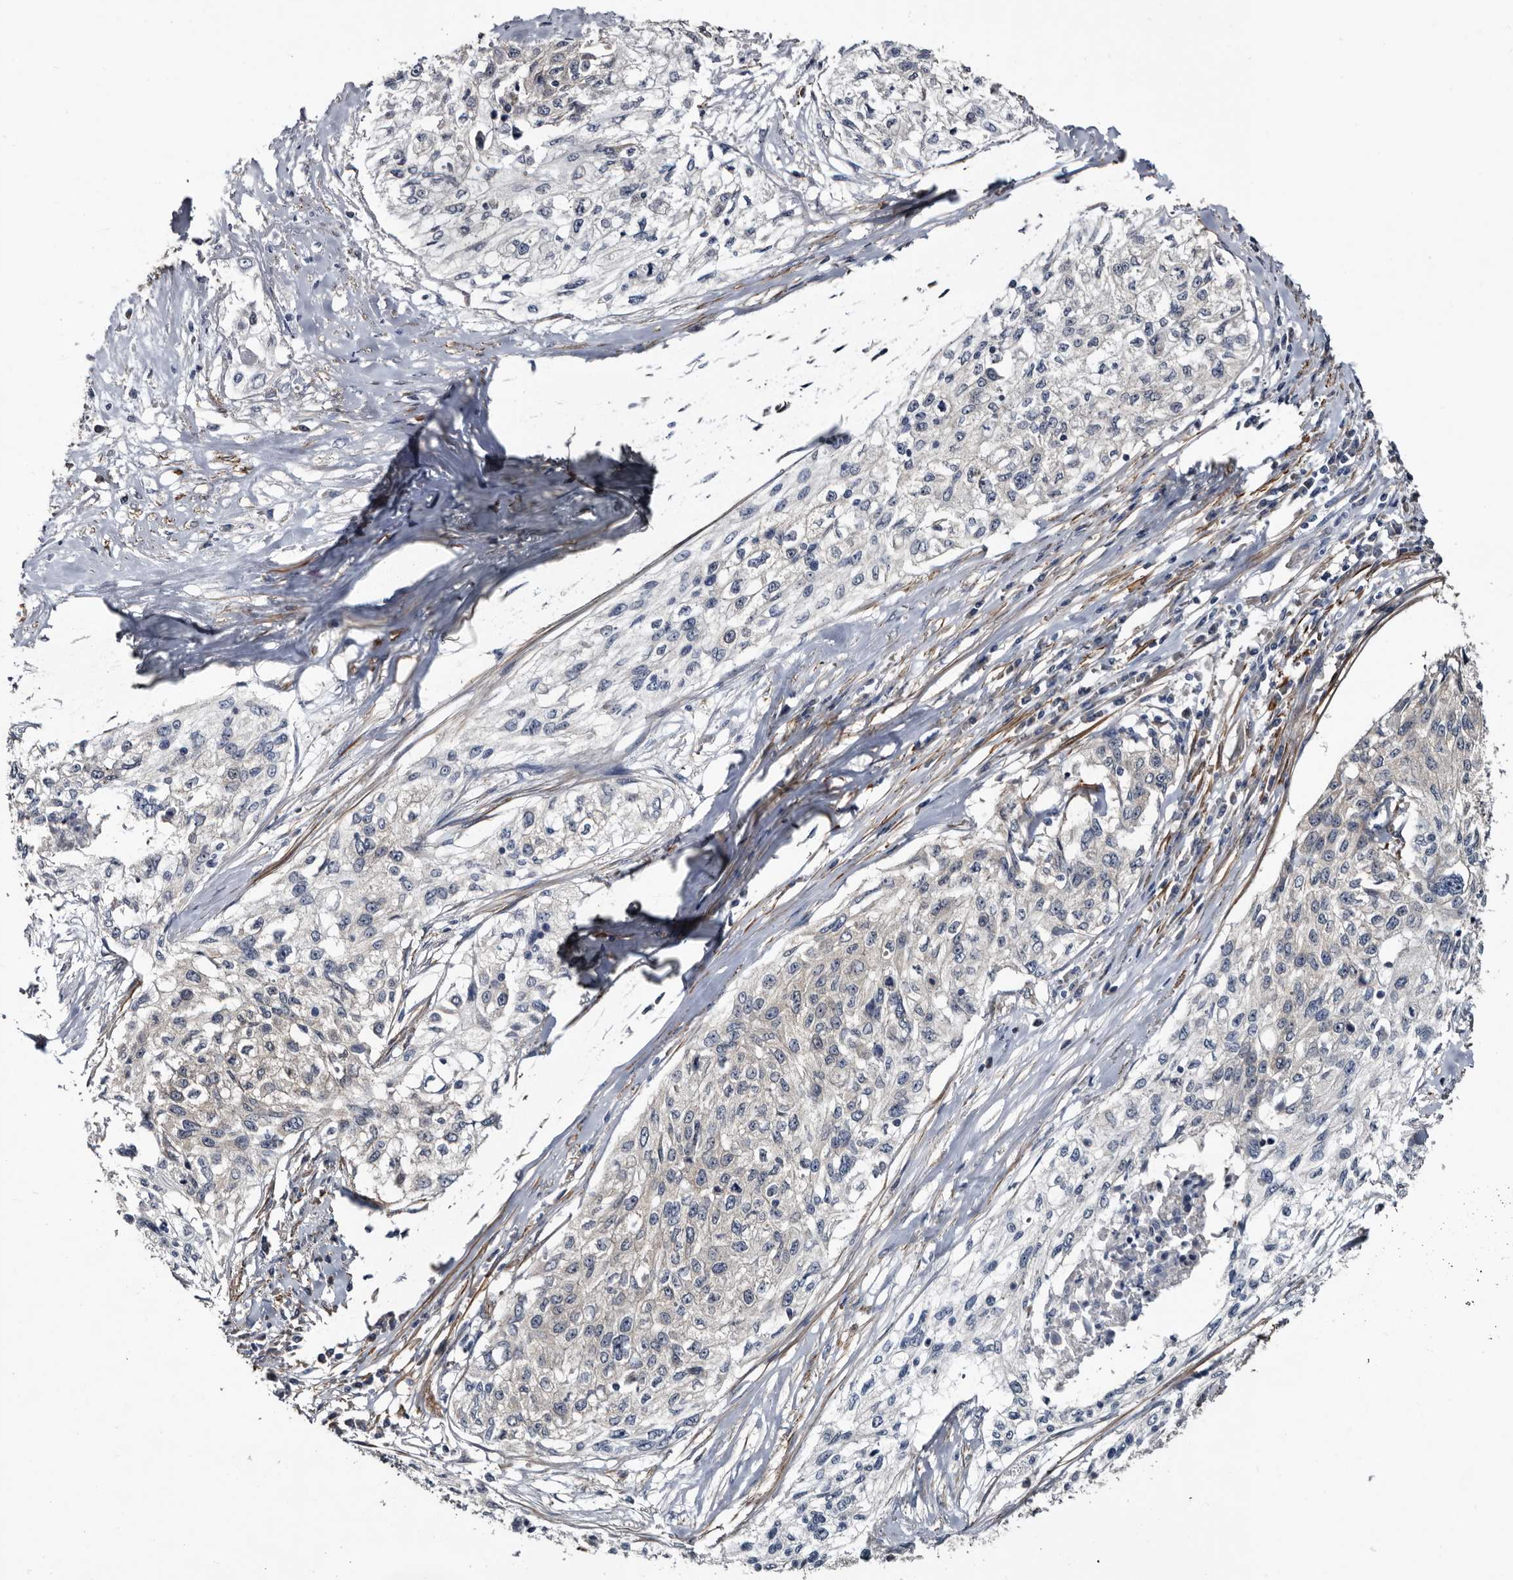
{"staining": {"intensity": "negative", "quantity": "none", "location": "none"}, "tissue": "cervical cancer", "cell_type": "Tumor cells", "image_type": "cancer", "snomed": [{"axis": "morphology", "description": "Squamous cell carcinoma, NOS"}, {"axis": "topography", "description": "Cervix"}], "caption": "The immunohistochemistry micrograph has no significant expression in tumor cells of cervical cancer tissue.", "gene": "IARS1", "patient": {"sex": "female", "age": 57}}